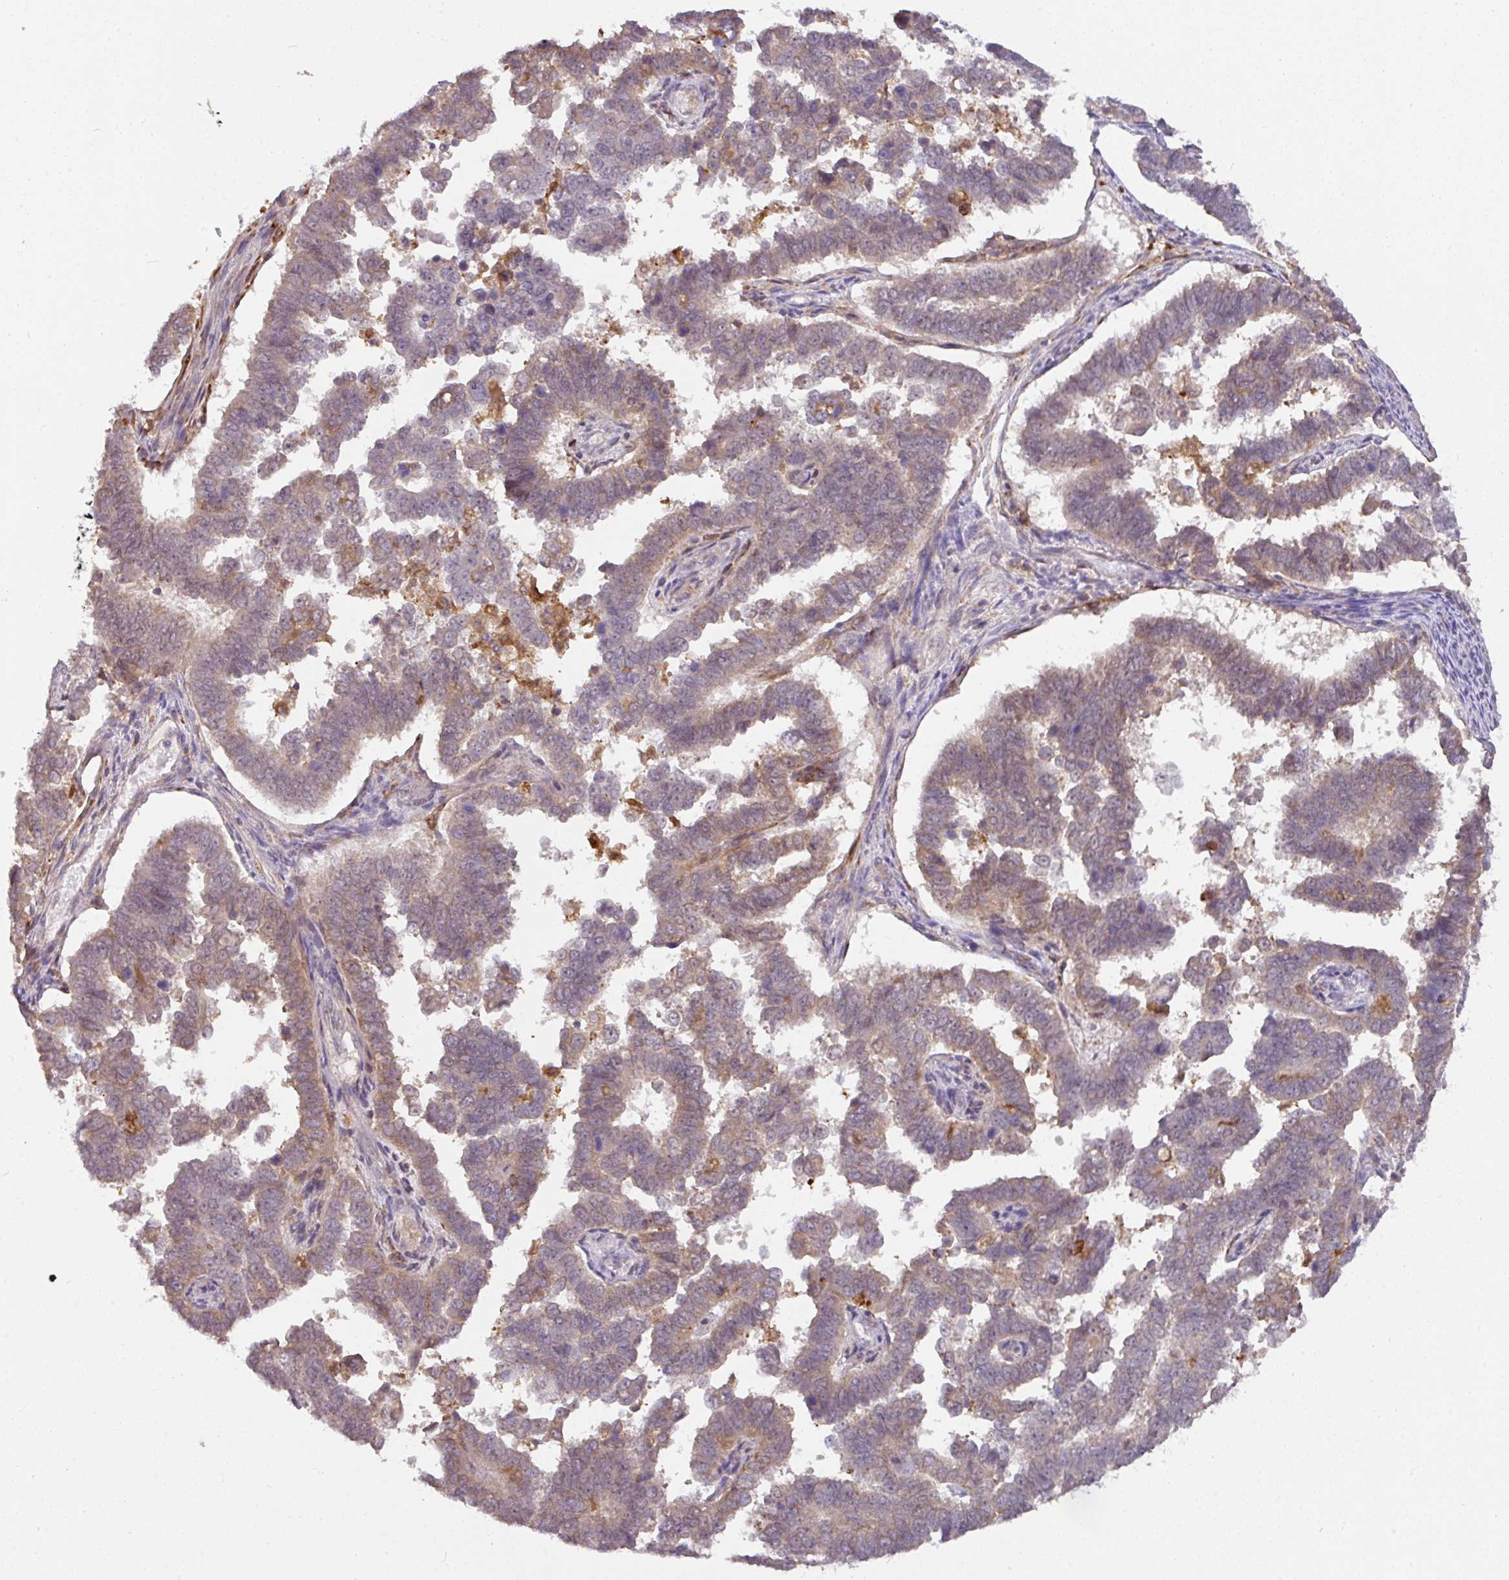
{"staining": {"intensity": "weak", "quantity": ">75%", "location": "cytoplasmic/membranous"}, "tissue": "endometrial cancer", "cell_type": "Tumor cells", "image_type": "cancer", "snomed": [{"axis": "morphology", "description": "Adenocarcinoma, NOS"}, {"axis": "topography", "description": "Endometrium"}], "caption": "Immunohistochemical staining of endometrial adenocarcinoma displays weak cytoplasmic/membranous protein positivity in approximately >75% of tumor cells.", "gene": "GCNT7", "patient": {"sex": "female", "age": 75}}